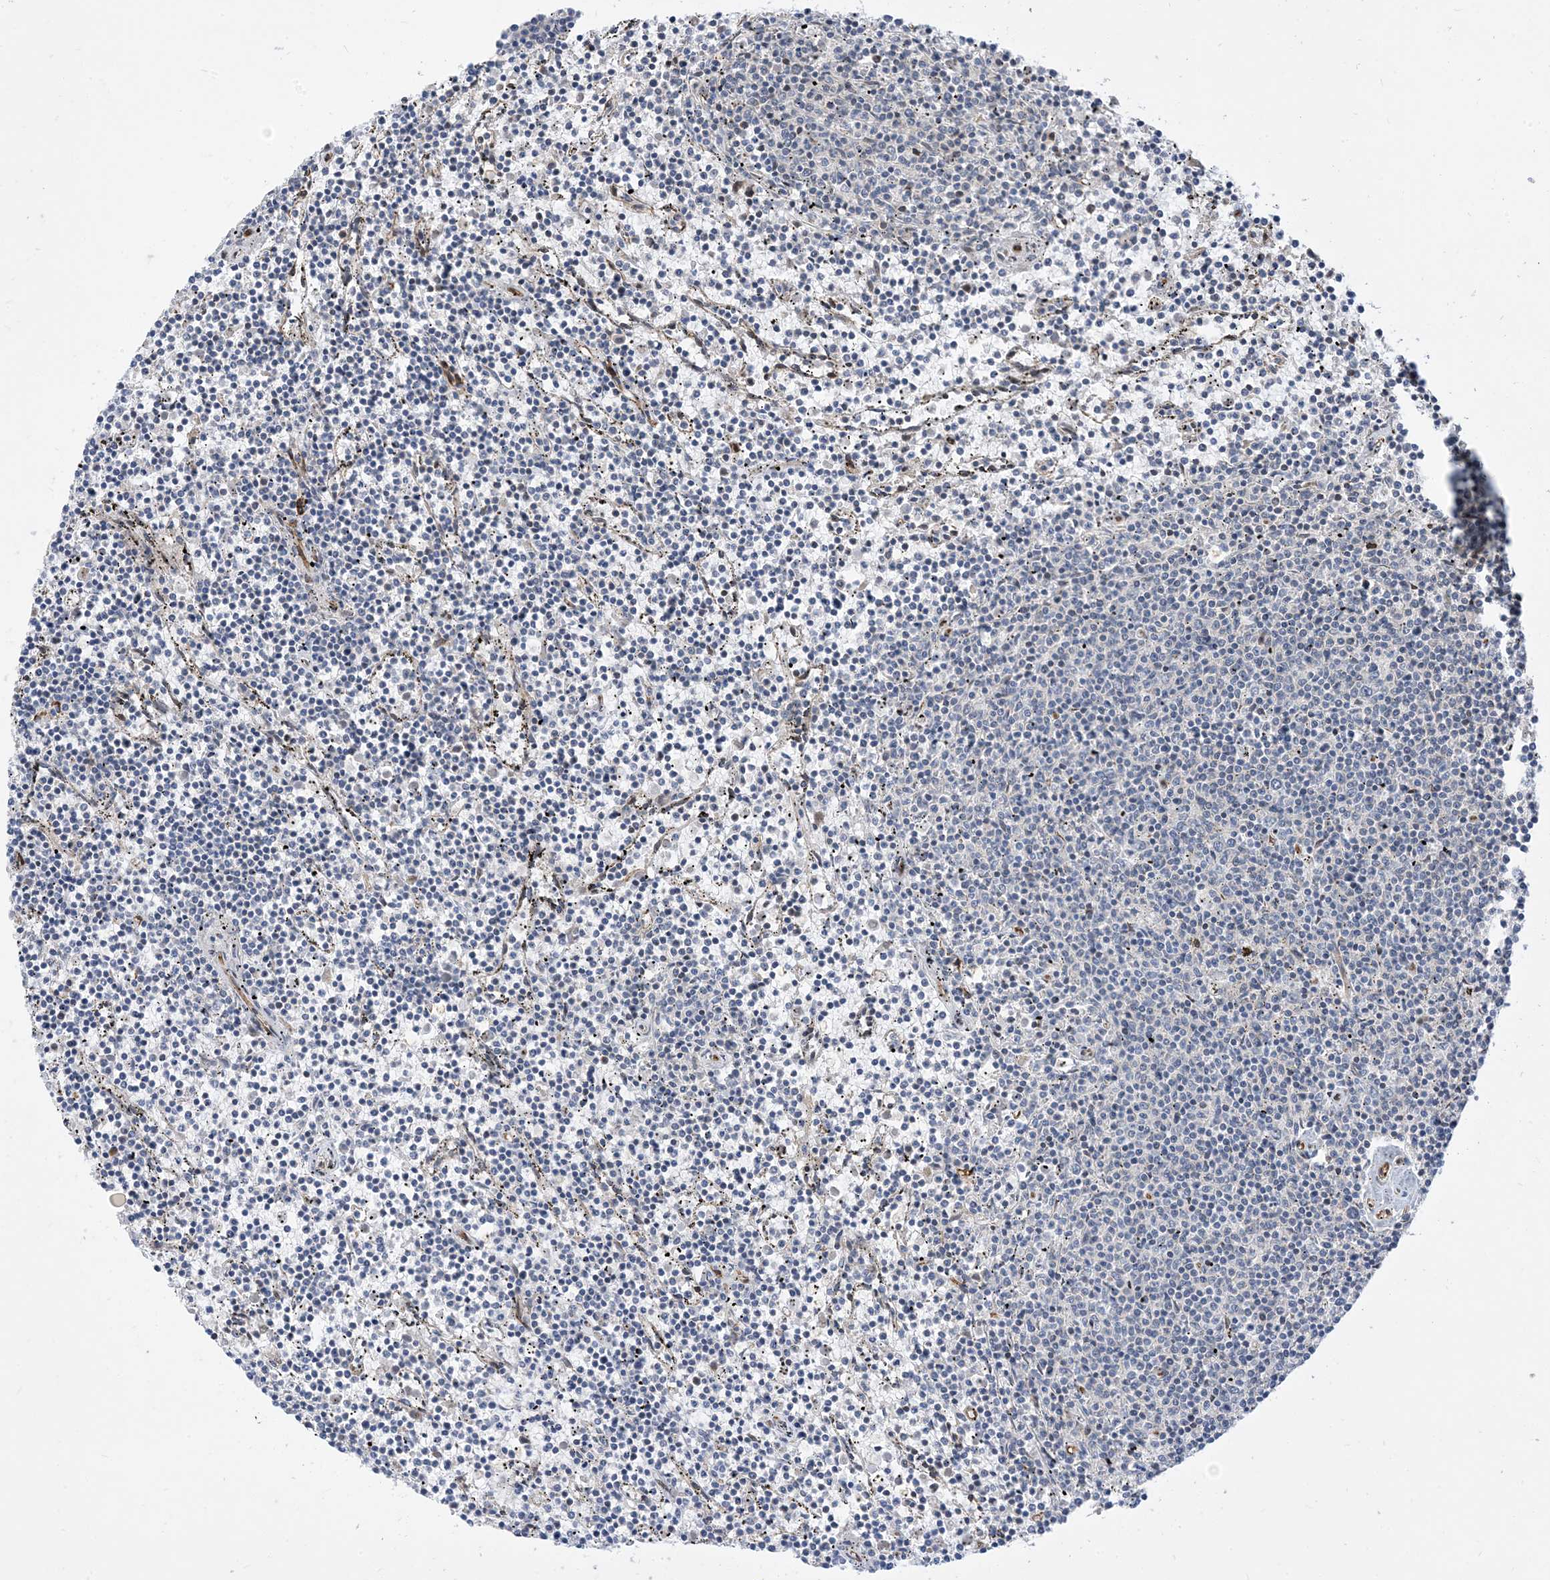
{"staining": {"intensity": "negative", "quantity": "none", "location": "none"}, "tissue": "lymphoma", "cell_type": "Tumor cells", "image_type": "cancer", "snomed": [{"axis": "morphology", "description": "Malignant lymphoma, non-Hodgkin's type, Low grade"}, {"axis": "topography", "description": "Spleen"}], "caption": "Immunohistochemistry (IHC) of lymphoma demonstrates no positivity in tumor cells. (Brightfield microscopy of DAB immunohistochemistry at high magnification).", "gene": "TYSND1", "patient": {"sex": "female", "age": 50}}